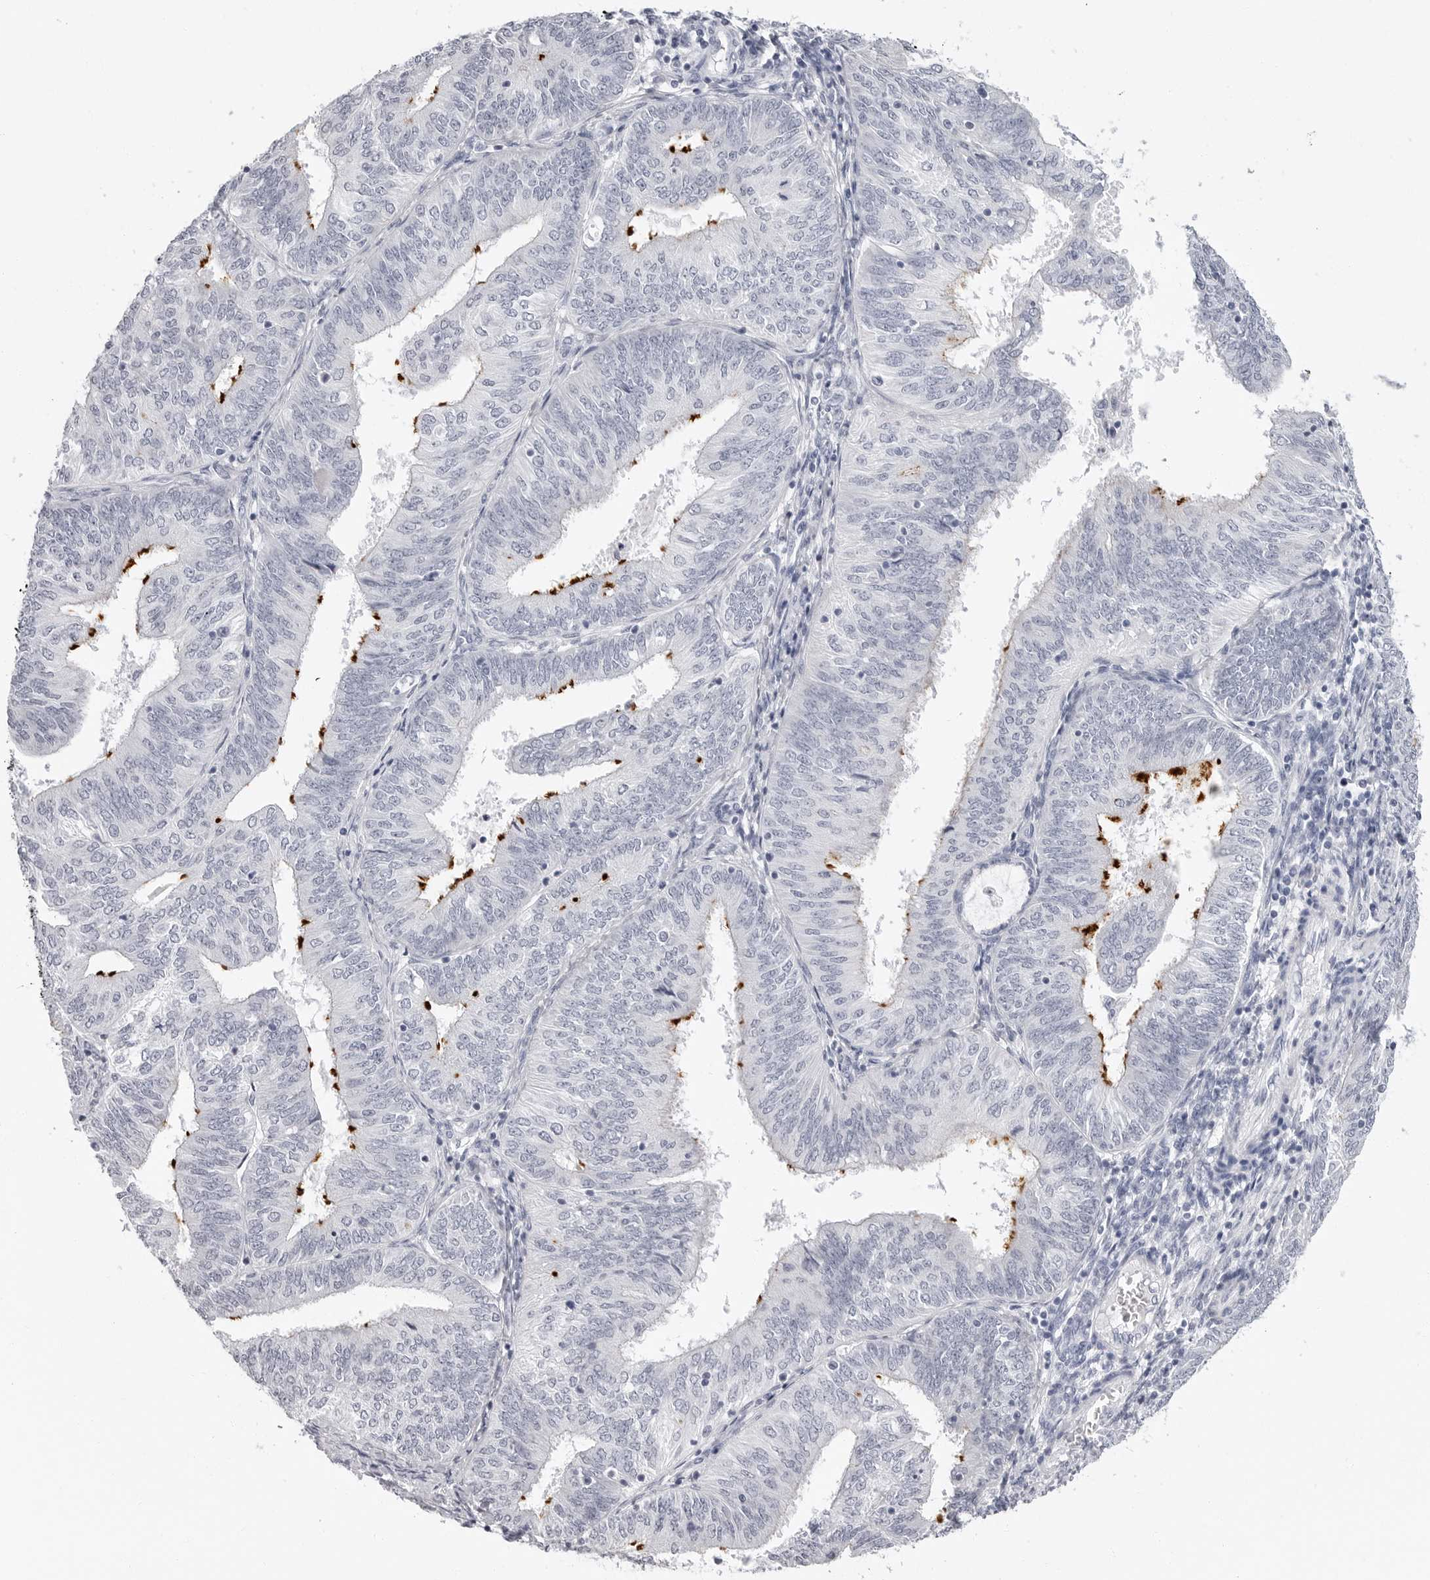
{"staining": {"intensity": "negative", "quantity": "none", "location": "none"}, "tissue": "endometrial cancer", "cell_type": "Tumor cells", "image_type": "cancer", "snomed": [{"axis": "morphology", "description": "Adenocarcinoma, NOS"}, {"axis": "topography", "description": "Endometrium"}], "caption": "Immunohistochemistry of endometrial adenocarcinoma displays no positivity in tumor cells. The staining was performed using DAB (3,3'-diaminobenzidine) to visualize the protein expression in brown, while the nuclei were stained in blue with hematoxylin (Magnification: 20x).", "gene": "ERICH3", "patient": {"sex": "female", "age": 58}}